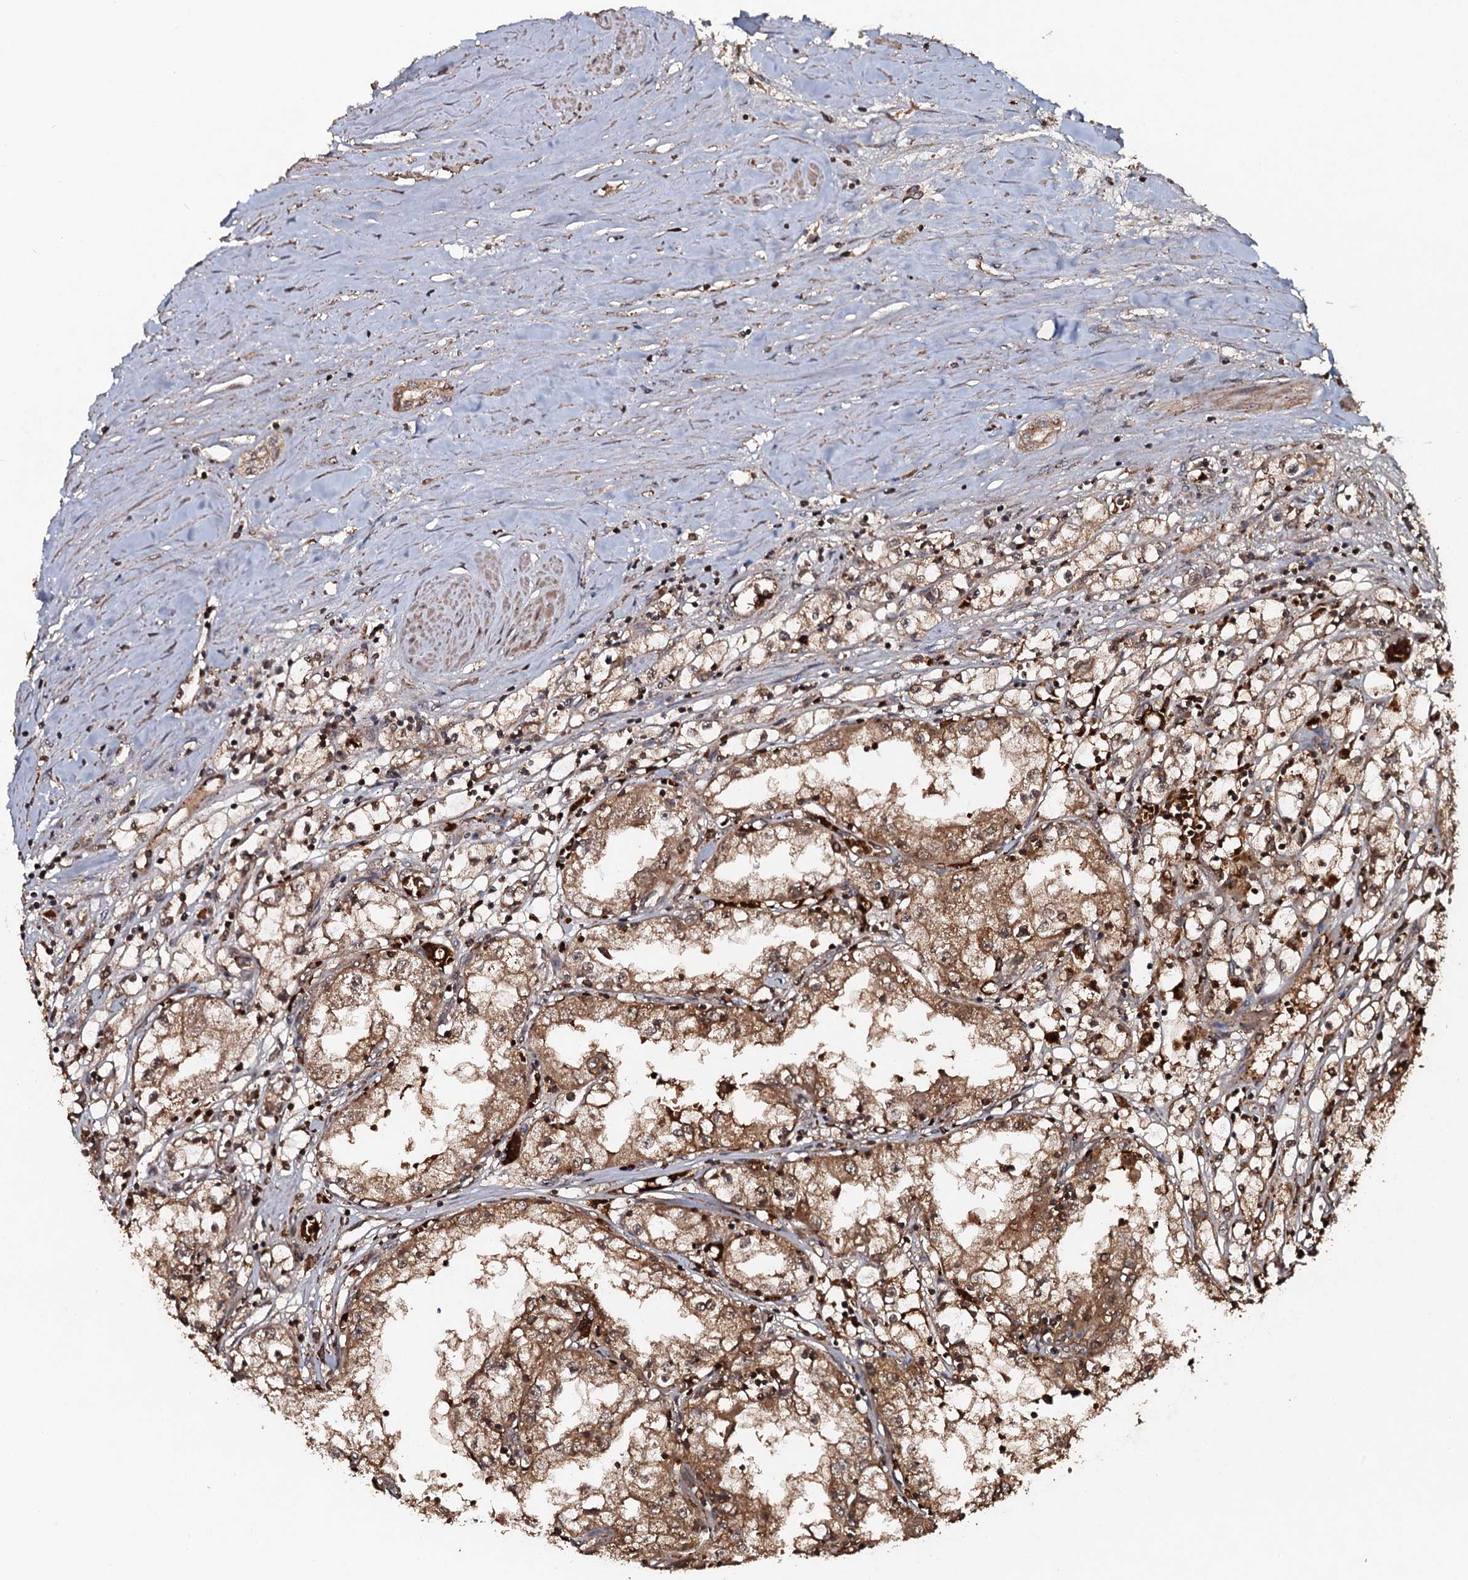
{"staining": {"intensity": "moderate", "quantity": ">75%", "location": "cytoplasmic/membranous,nuclear"}, "tissue": "renal cancer", "cell_type": "Tumor cells", "image_type": "cancer", "snomed": [{"axis": "morphology", "description": "Adenocarcinoma, NOS"}, {"axis": "topography", "description": "Kidney"}], "caption": "Immunohistochemical staining of human renal adenocarcinoma exhibits medium levels of moderate cytoplasmic/membranous and nuclear protein positivity in about >75% of tumor cells.", "gene": "ADGRG3", "patient": {"sex": "male", "age": 56}}